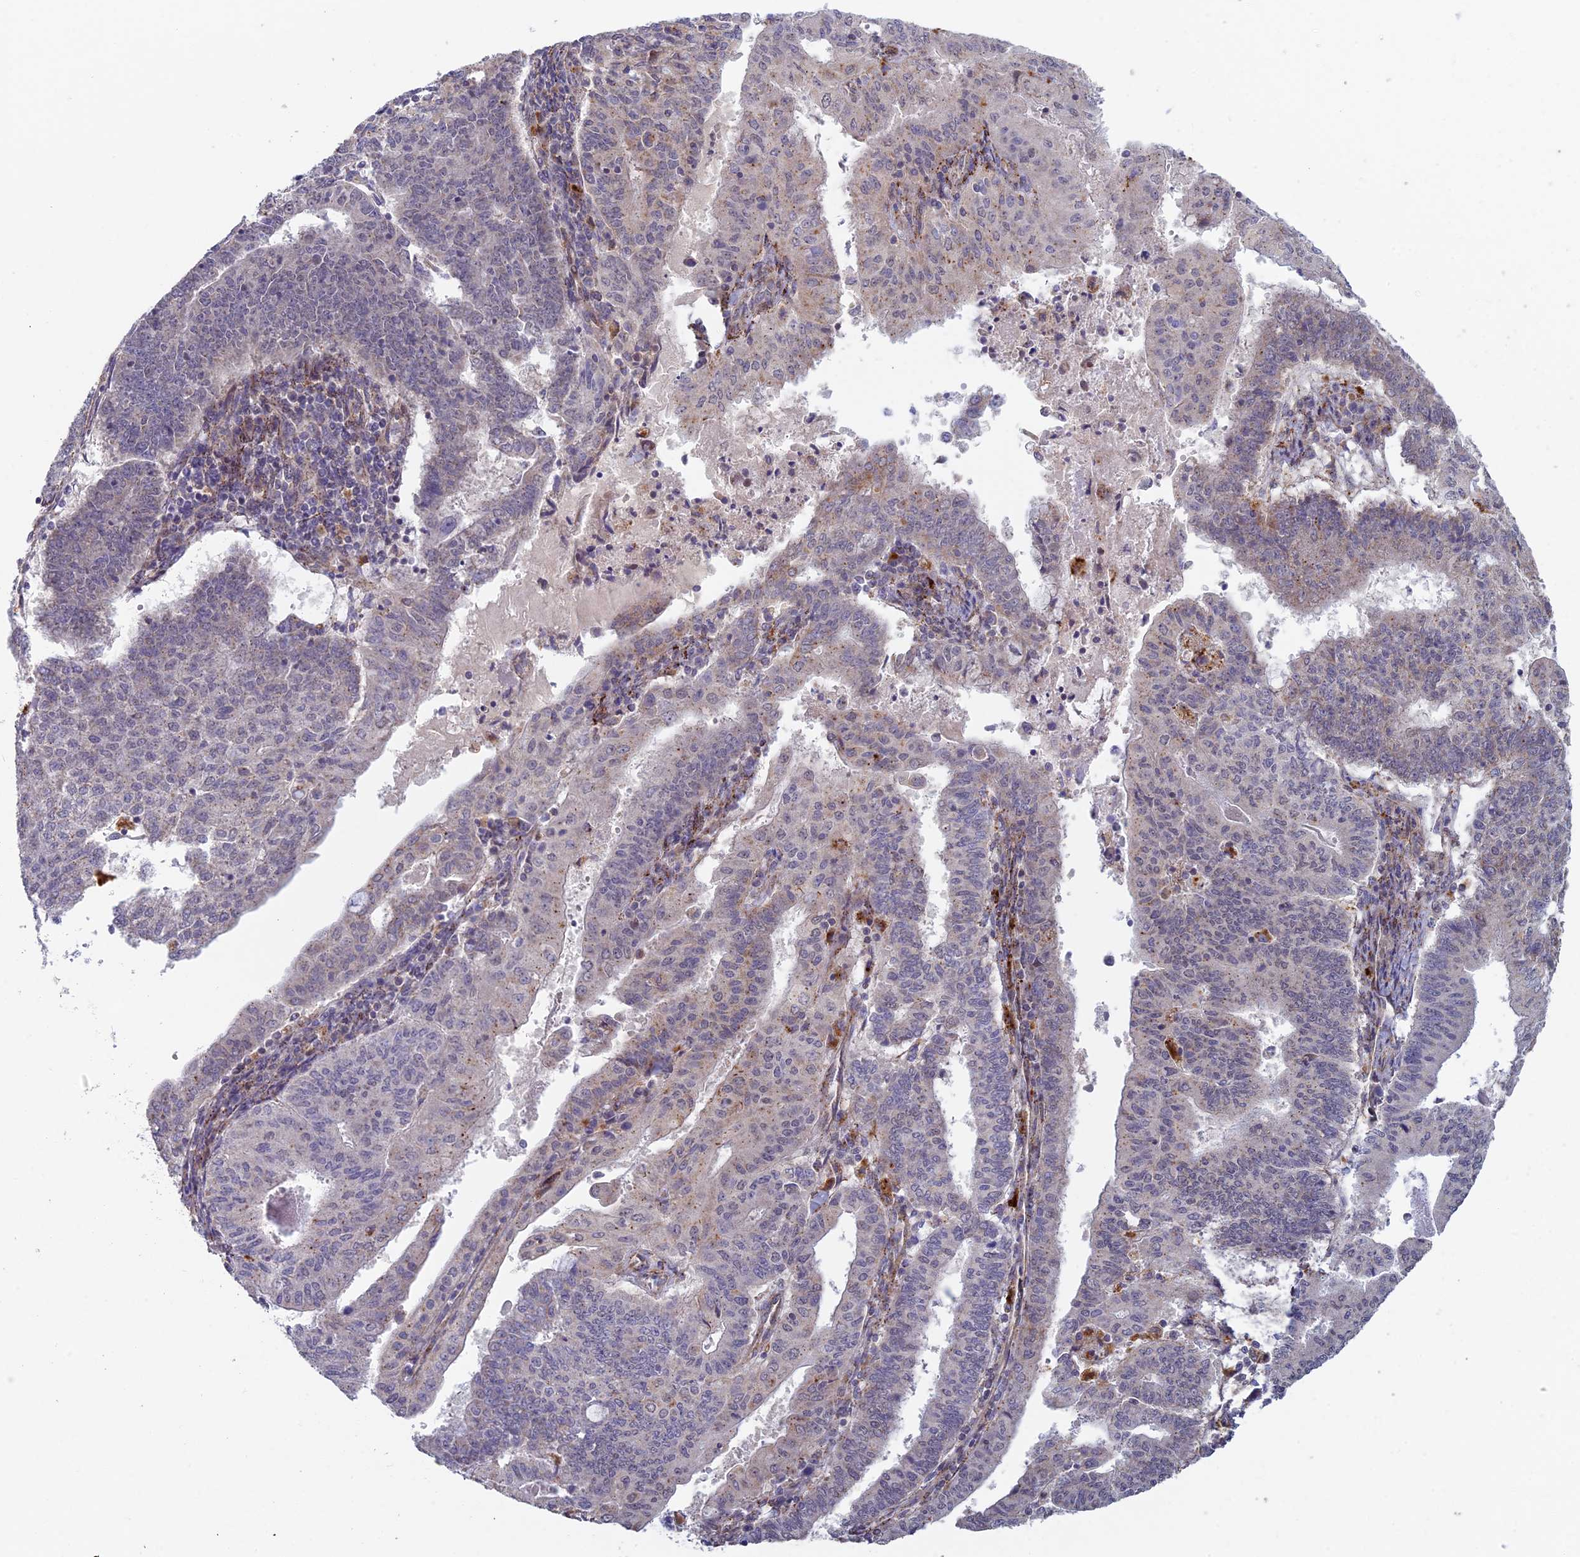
{"staining": {"intensity": "negative", "quantity": "none", "location": "none"}, "tissue": "endometrial cancer", "cell_type": "Tumor cells", "image_type": "cancer", "snomed": [{"axis": "morphology", "description": "Adenocarcinoma, NOS"}, {"axis": "topography", "description": "Endometrium"}], "caption": "High power microscopy image of an immunohistochemistry photomicrograph of endometrial cancer (adenocarcinoma), revealing no significant positivity in tumor cells. (DAB (3,3'-diaminobenzidine) immunohistochemistry with hematoxylin counter stain).", "gene": "FOXS1", "patient": {"sex": "female", "age": 59}}